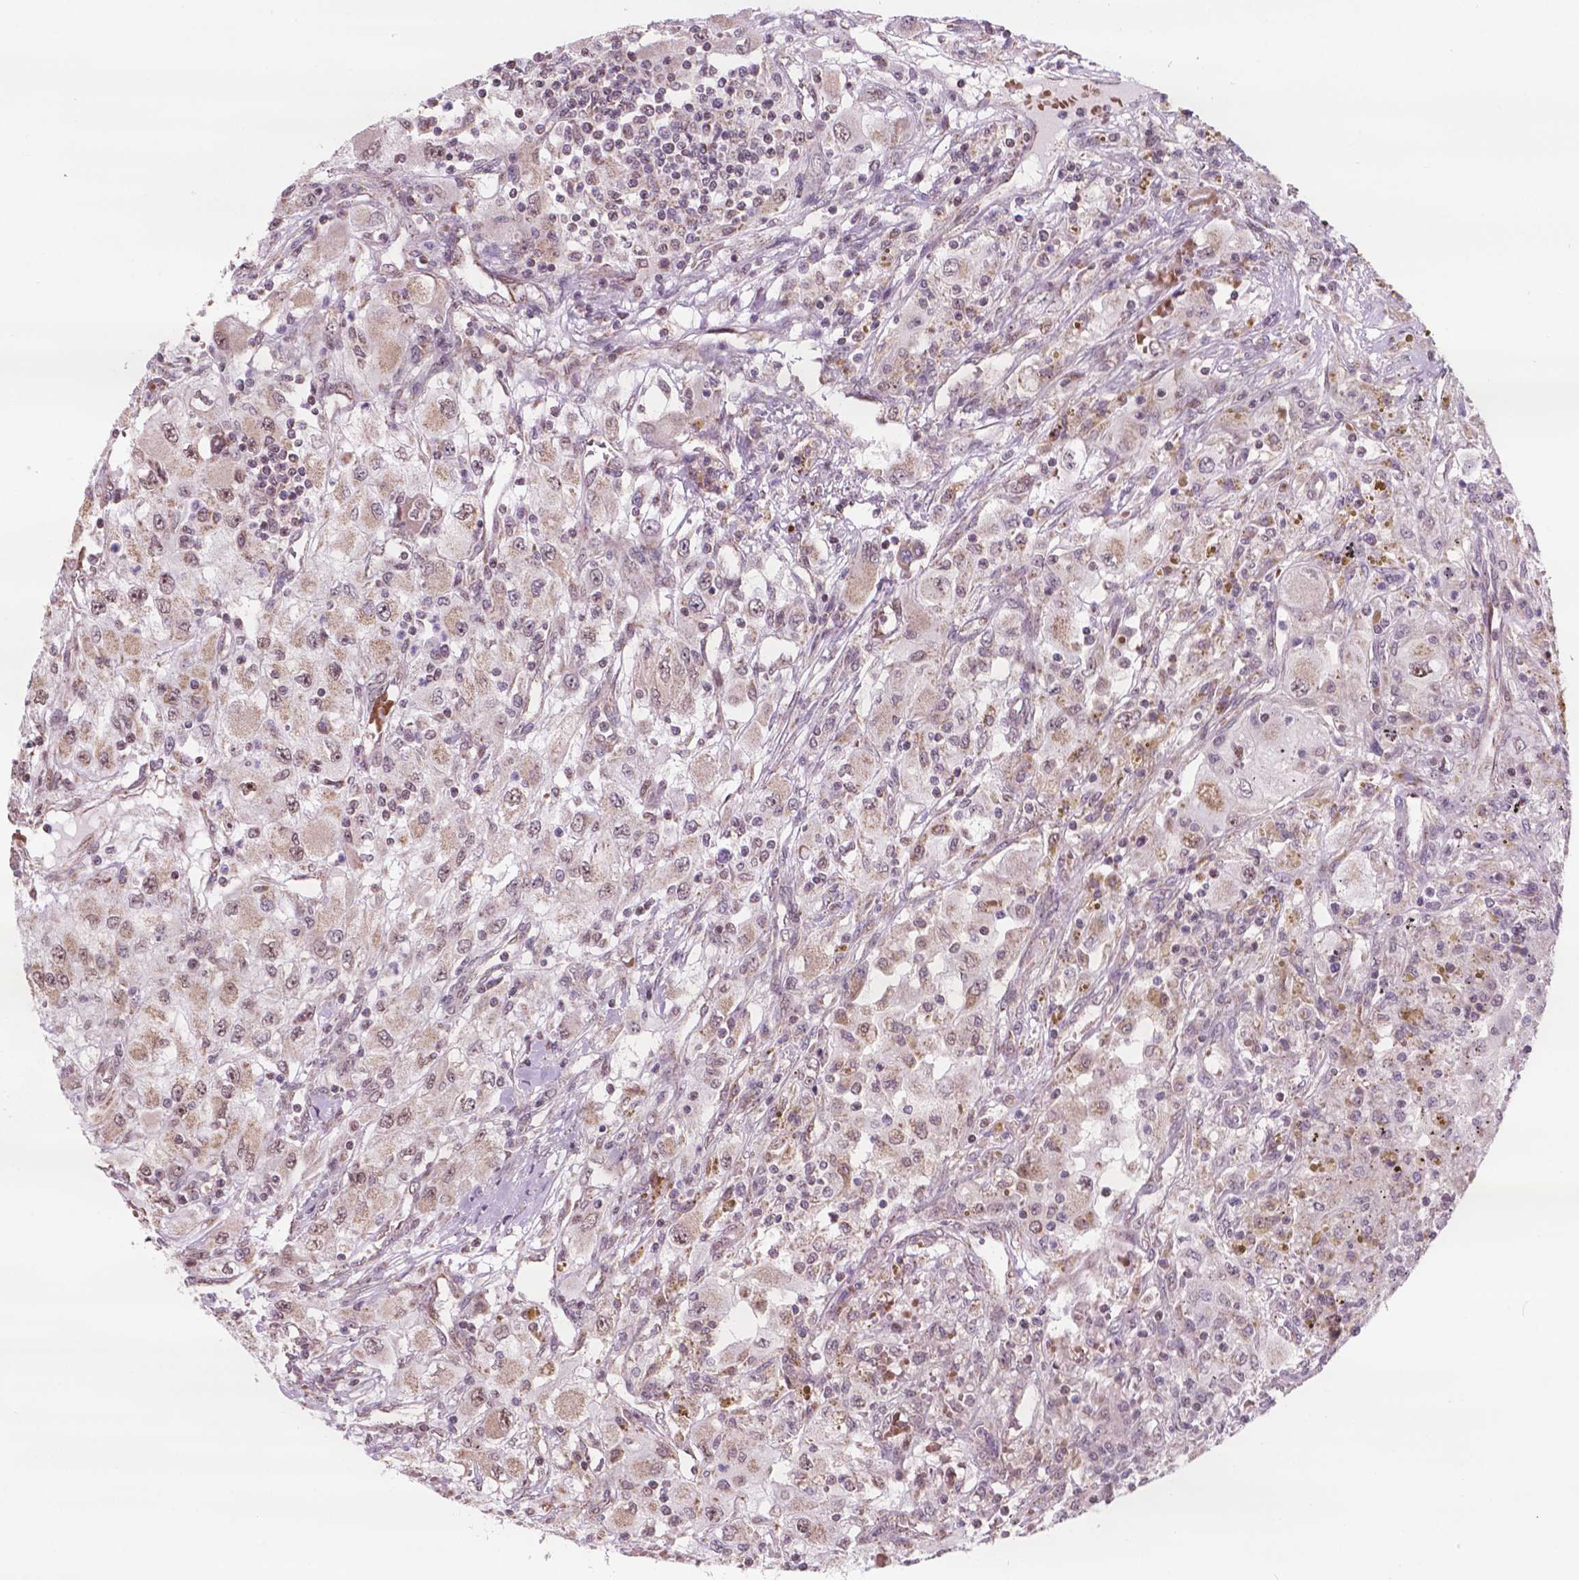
{"staining": {"intensity": "weak", "quantity": ">75%", "location": "cytoplasmic/membranous"}, "tissue": "renal cancer", "cell_type": "Tumor cells", "image_type": "cancer", "snomed": [{"axis": "morphology", "description": "Adenocarcinoma, NOS"}, {"axis": "topography", "description": "Kidney"}], "caption": "DAB (3,3'-diaminobenzidine) immunohistochemical staining of human renal cancer demonstrates weak cytoplasmic/membranous protein staining in about >75% of tumor cells.", "gene": "NDUFA10", "patient": {"sex": "female", "age": 67}}